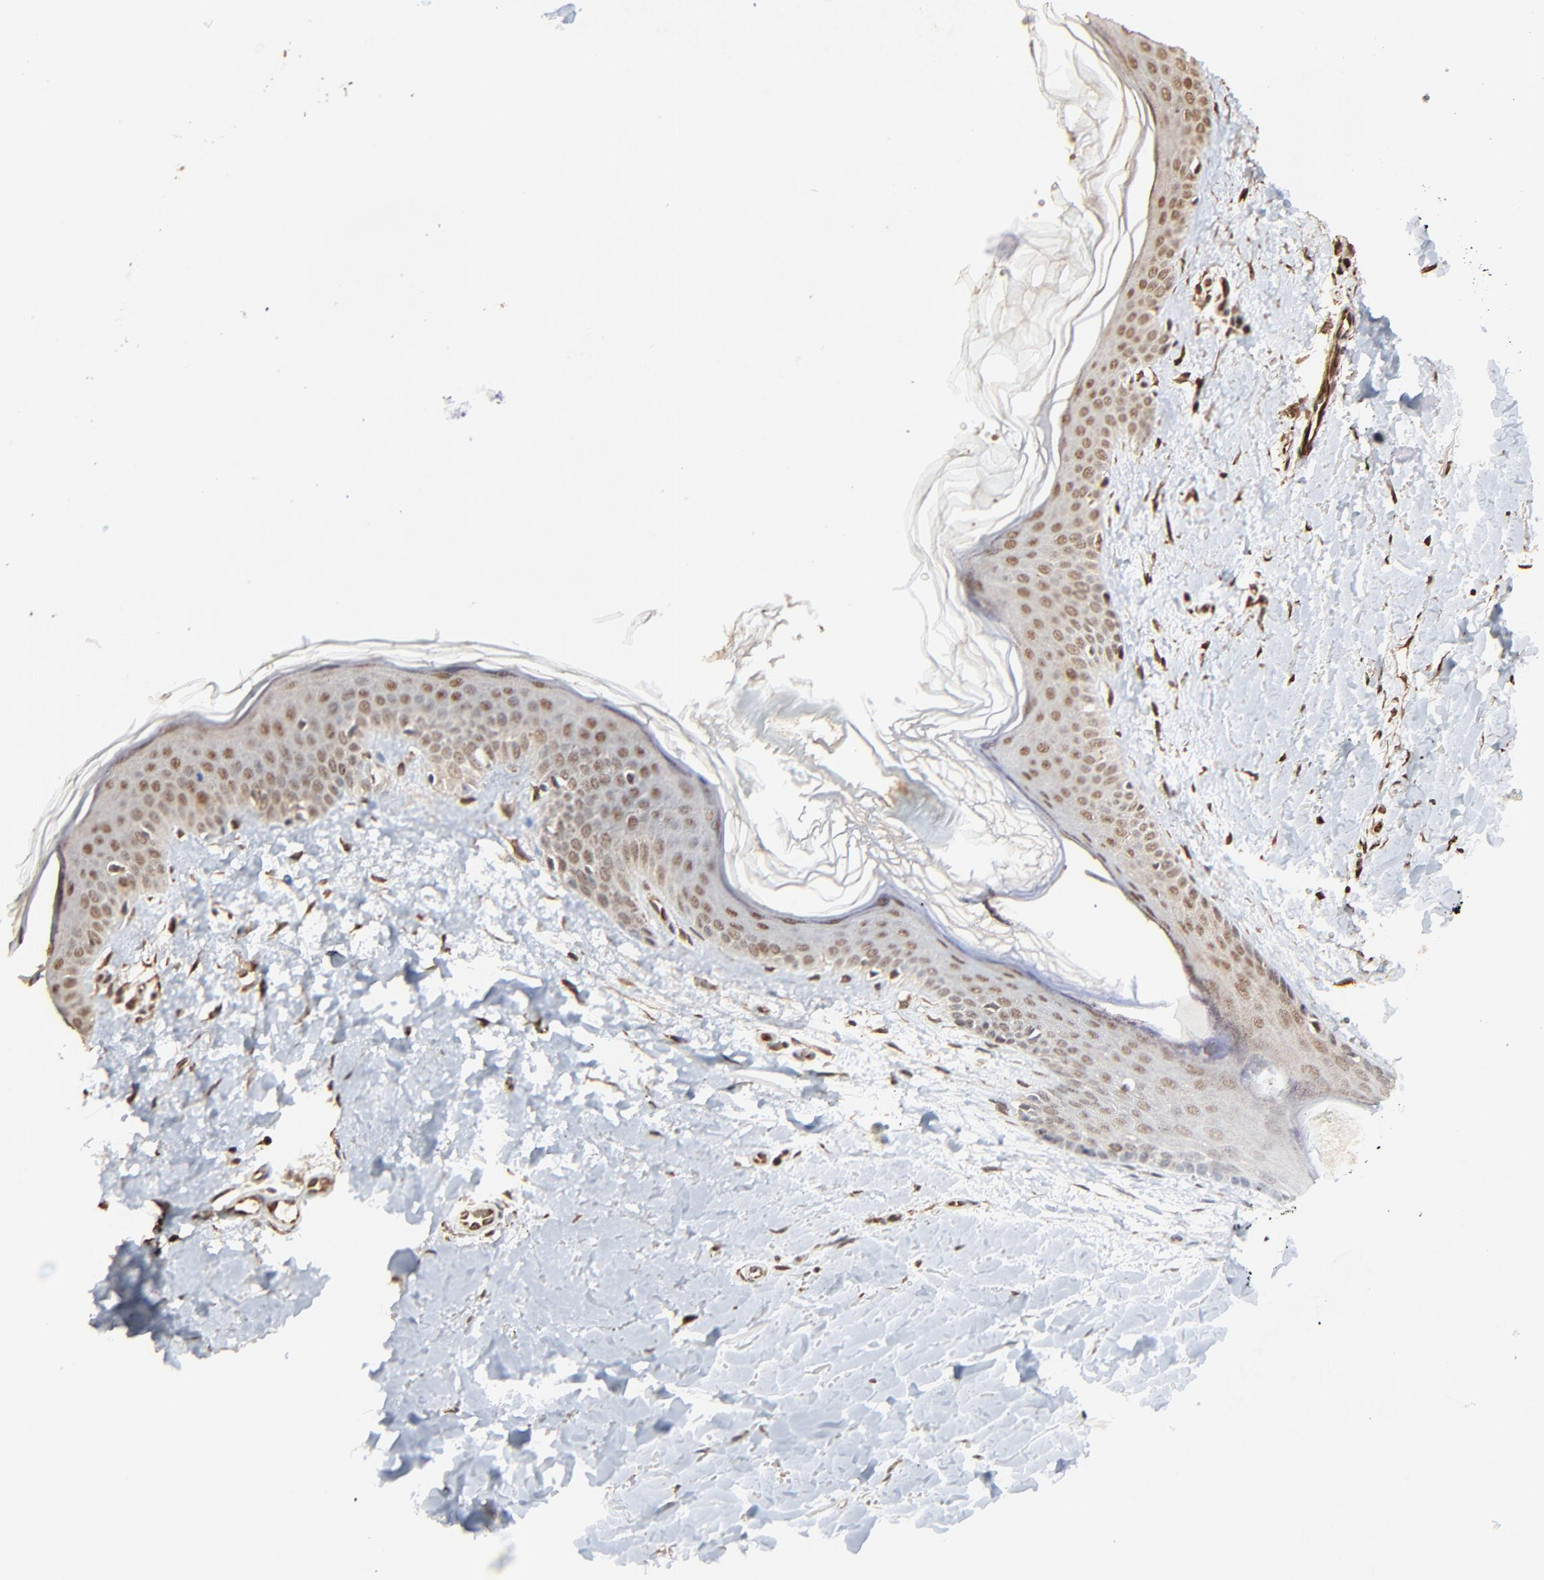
{"staining": {"intensity": "strong", "quantity": "25%-75%", "location": "cytoplasmic/membranous"}, "tissue": "skin", "cell_type": "Fibroblasts", "image_type": "normal", "snomed": [{"axis": "morphology", "description": "Normal tissue, NOS"}, {"axis": "topography", "description": "Skin"}], "caption": "Immunohistochemistry of benign skin demonstrates high levels of strong cytoplasmic/membranous staining in approximately 25%-75% of fibroblasts.", "gene": "FAM227A", "patient": {"sex": "female", "age": 56}}